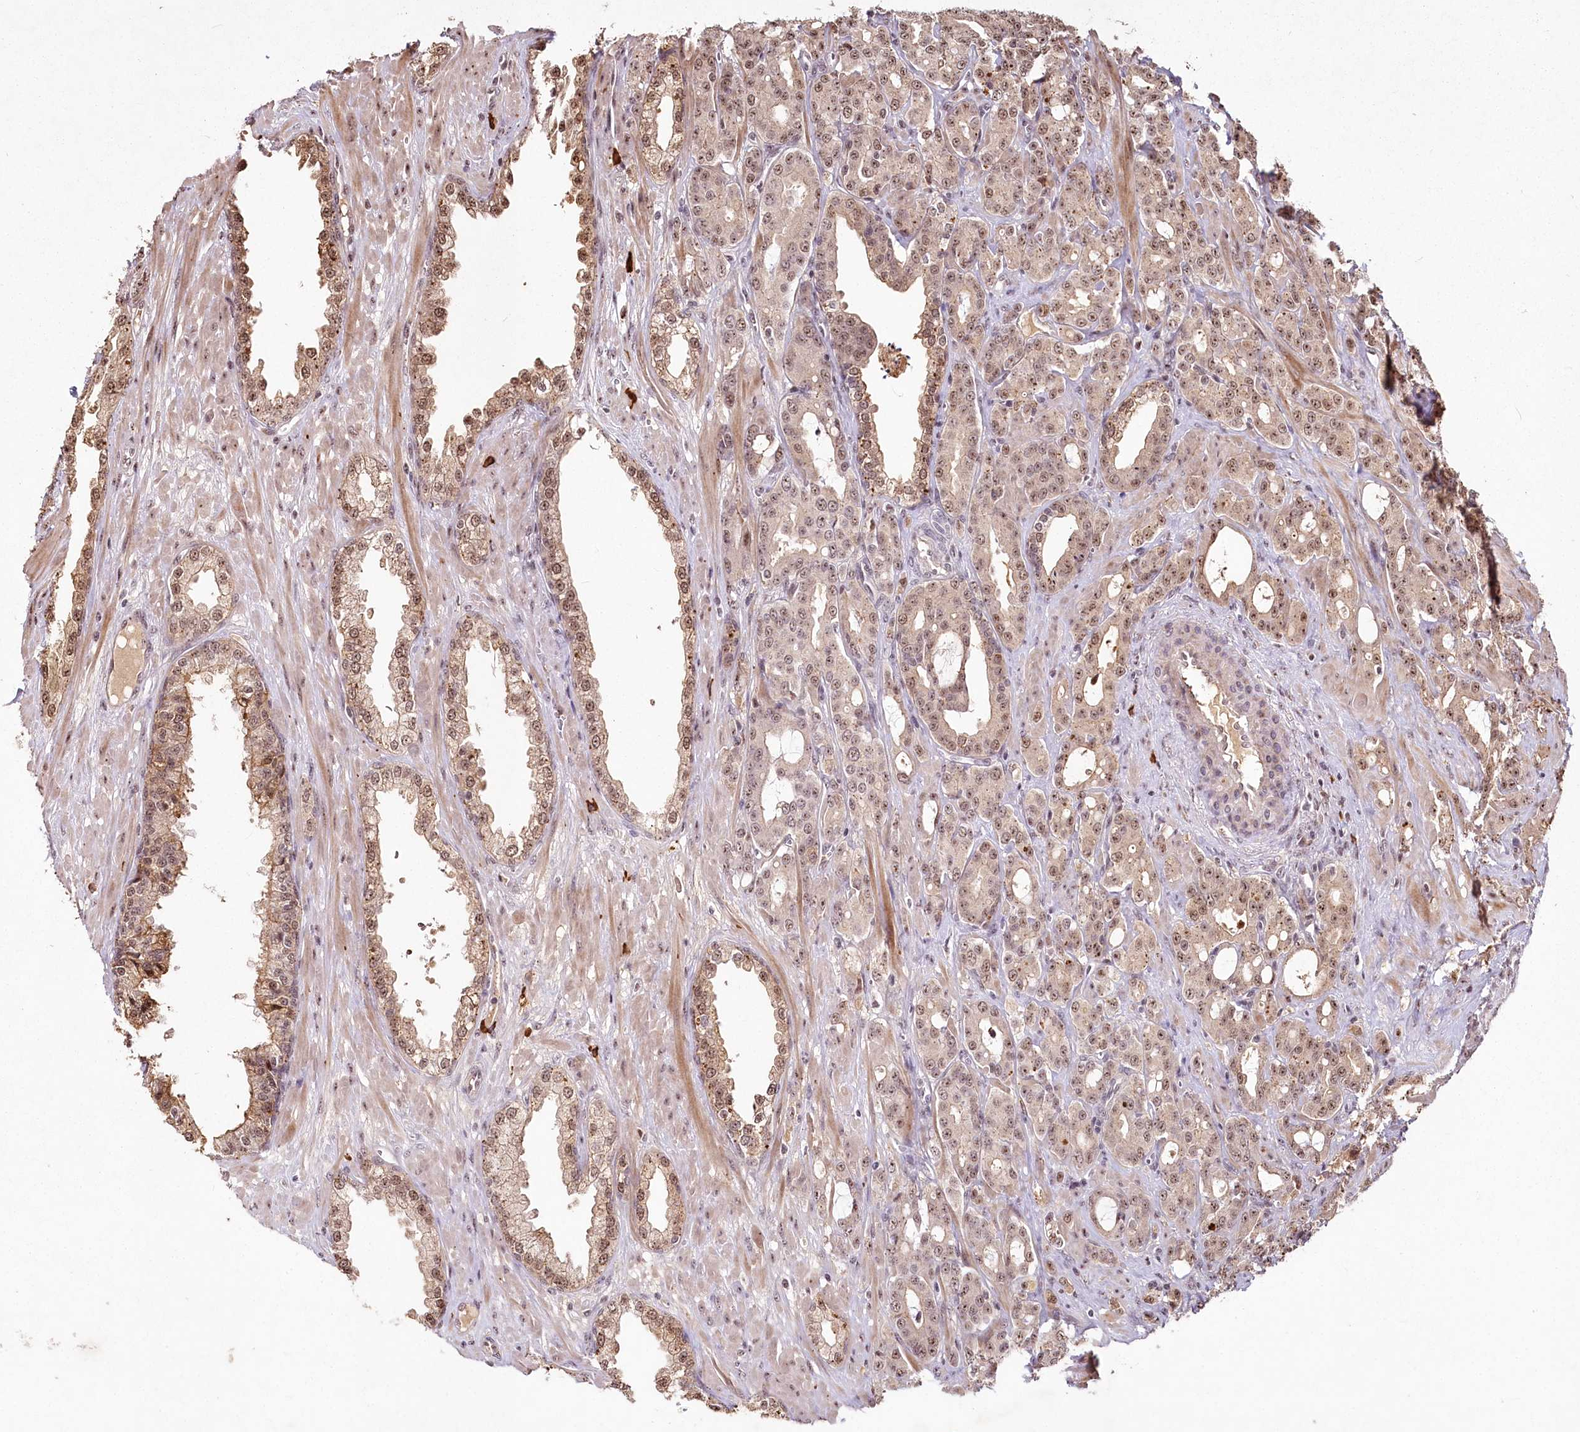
{"staining": {"intensity": "weak", "quantity": ">75%", "location": "nuclear"}, "tissue": "prostate cancer", "cell_type": "Tumor cells", "image_type": "cancer", "snomed": [{"axis": "morphology", "description": "Adenocarcinoma, High grade"}, {"axis": "topography", "description": "Prostate"}], "caption": "Immunohistochemical staining of prostate cancer (high-grade adenocarcinoma) demonstrates weak nuclear protein staining in about >75% of tumor cells. (DAB IHC, brown staining for protein, blue staining for nuclei).", "gene": "PYROXD1", "patient": {"sex": "male", "age": 72}}